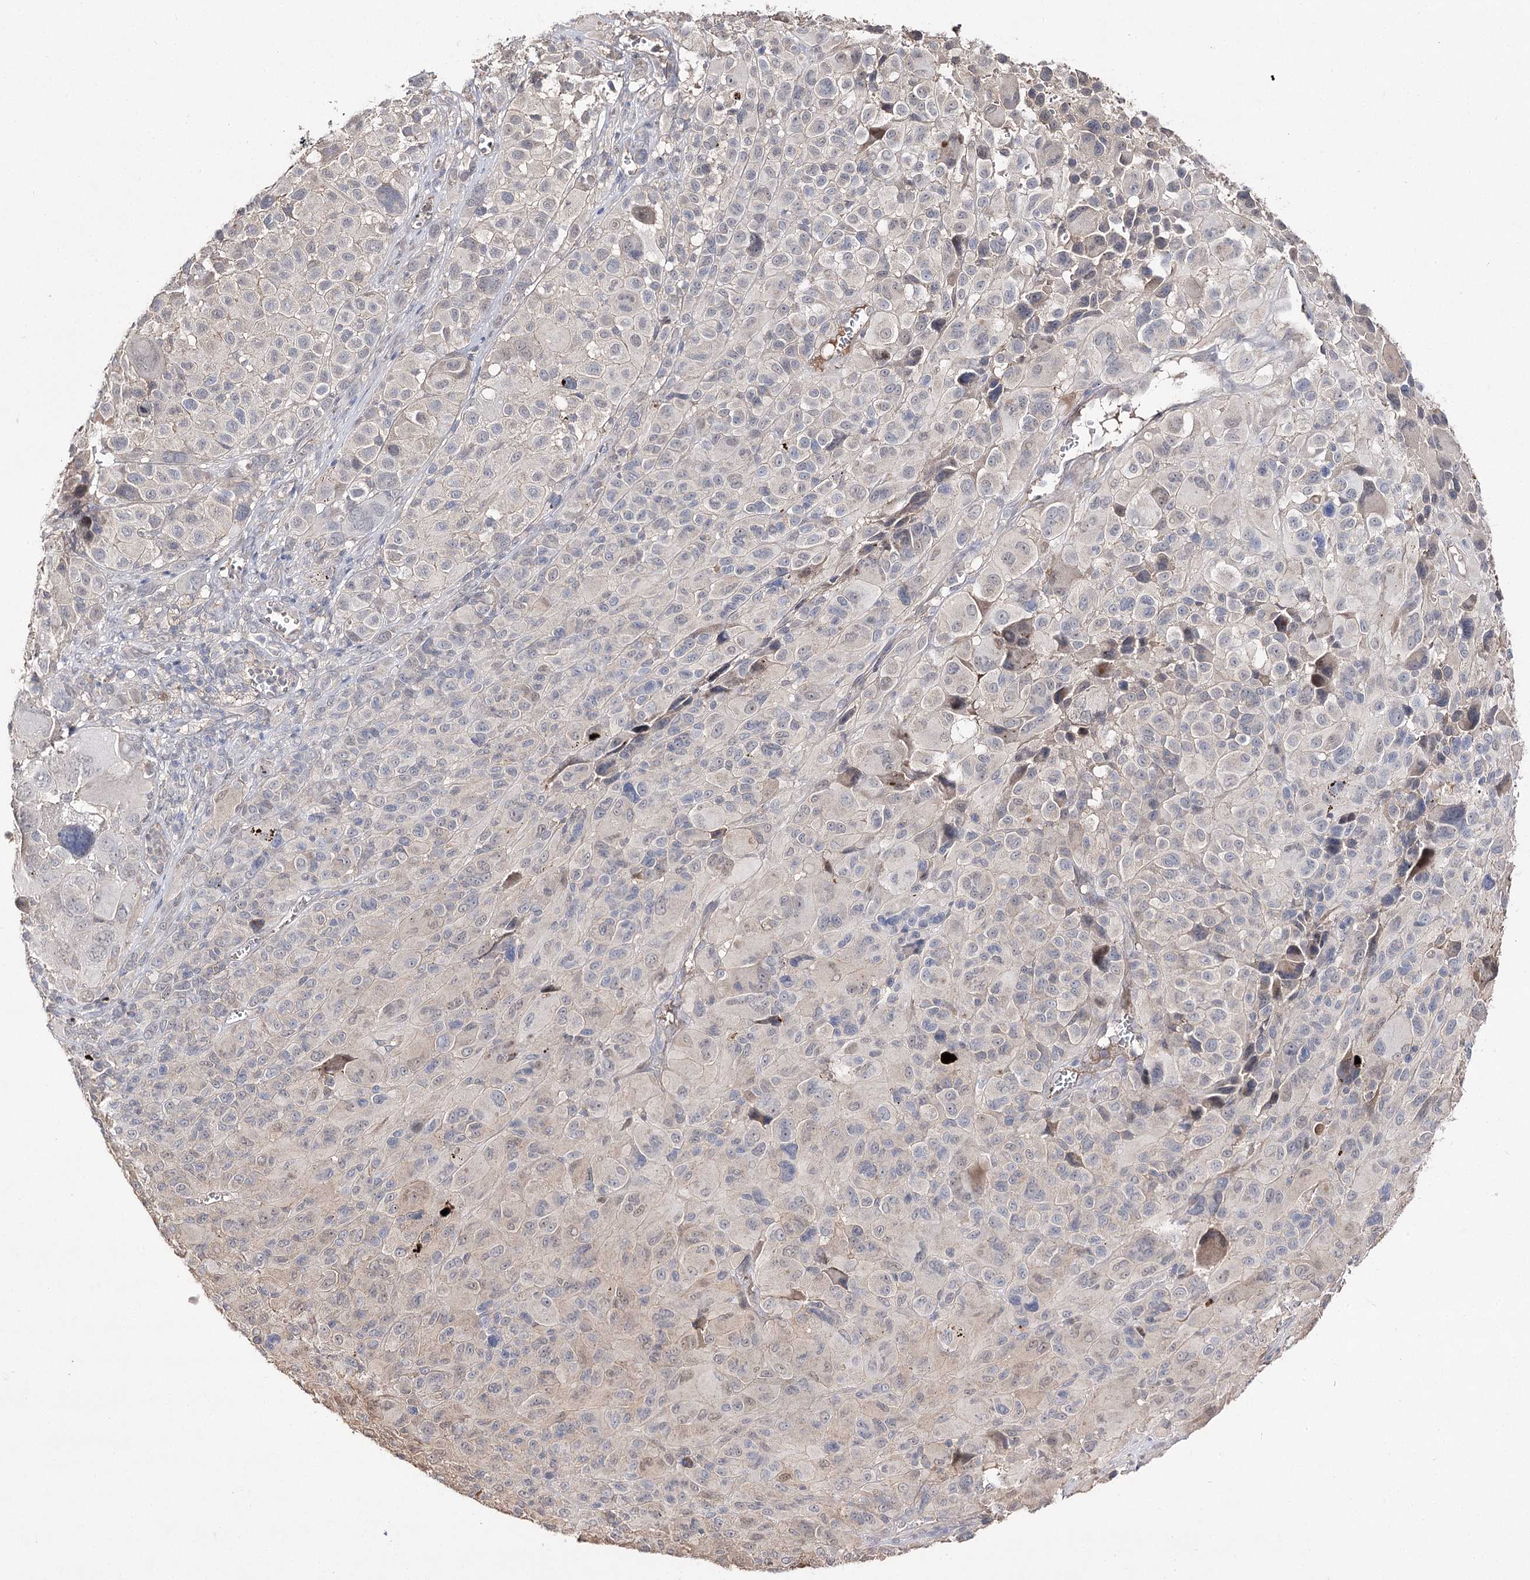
{"staining": {"intensity": "negative", "quantity": "none", "location": "none"}, "tissue": "melanoma", "cell_type": "Tumor cells", "image_type": "cancer", "snomed": [{"axis": "morphology", "description": "Malignant melanoma, NOS"}, {"axis": "topography", "description": "Skin of trunk"}], "caption": "A high-resolution histopathology image shows IHC staining of melanoma, which exhibits no significant expression in tumor cells.", "gene": "AURKC", "patient": {"sex": "male", "age": 71}}